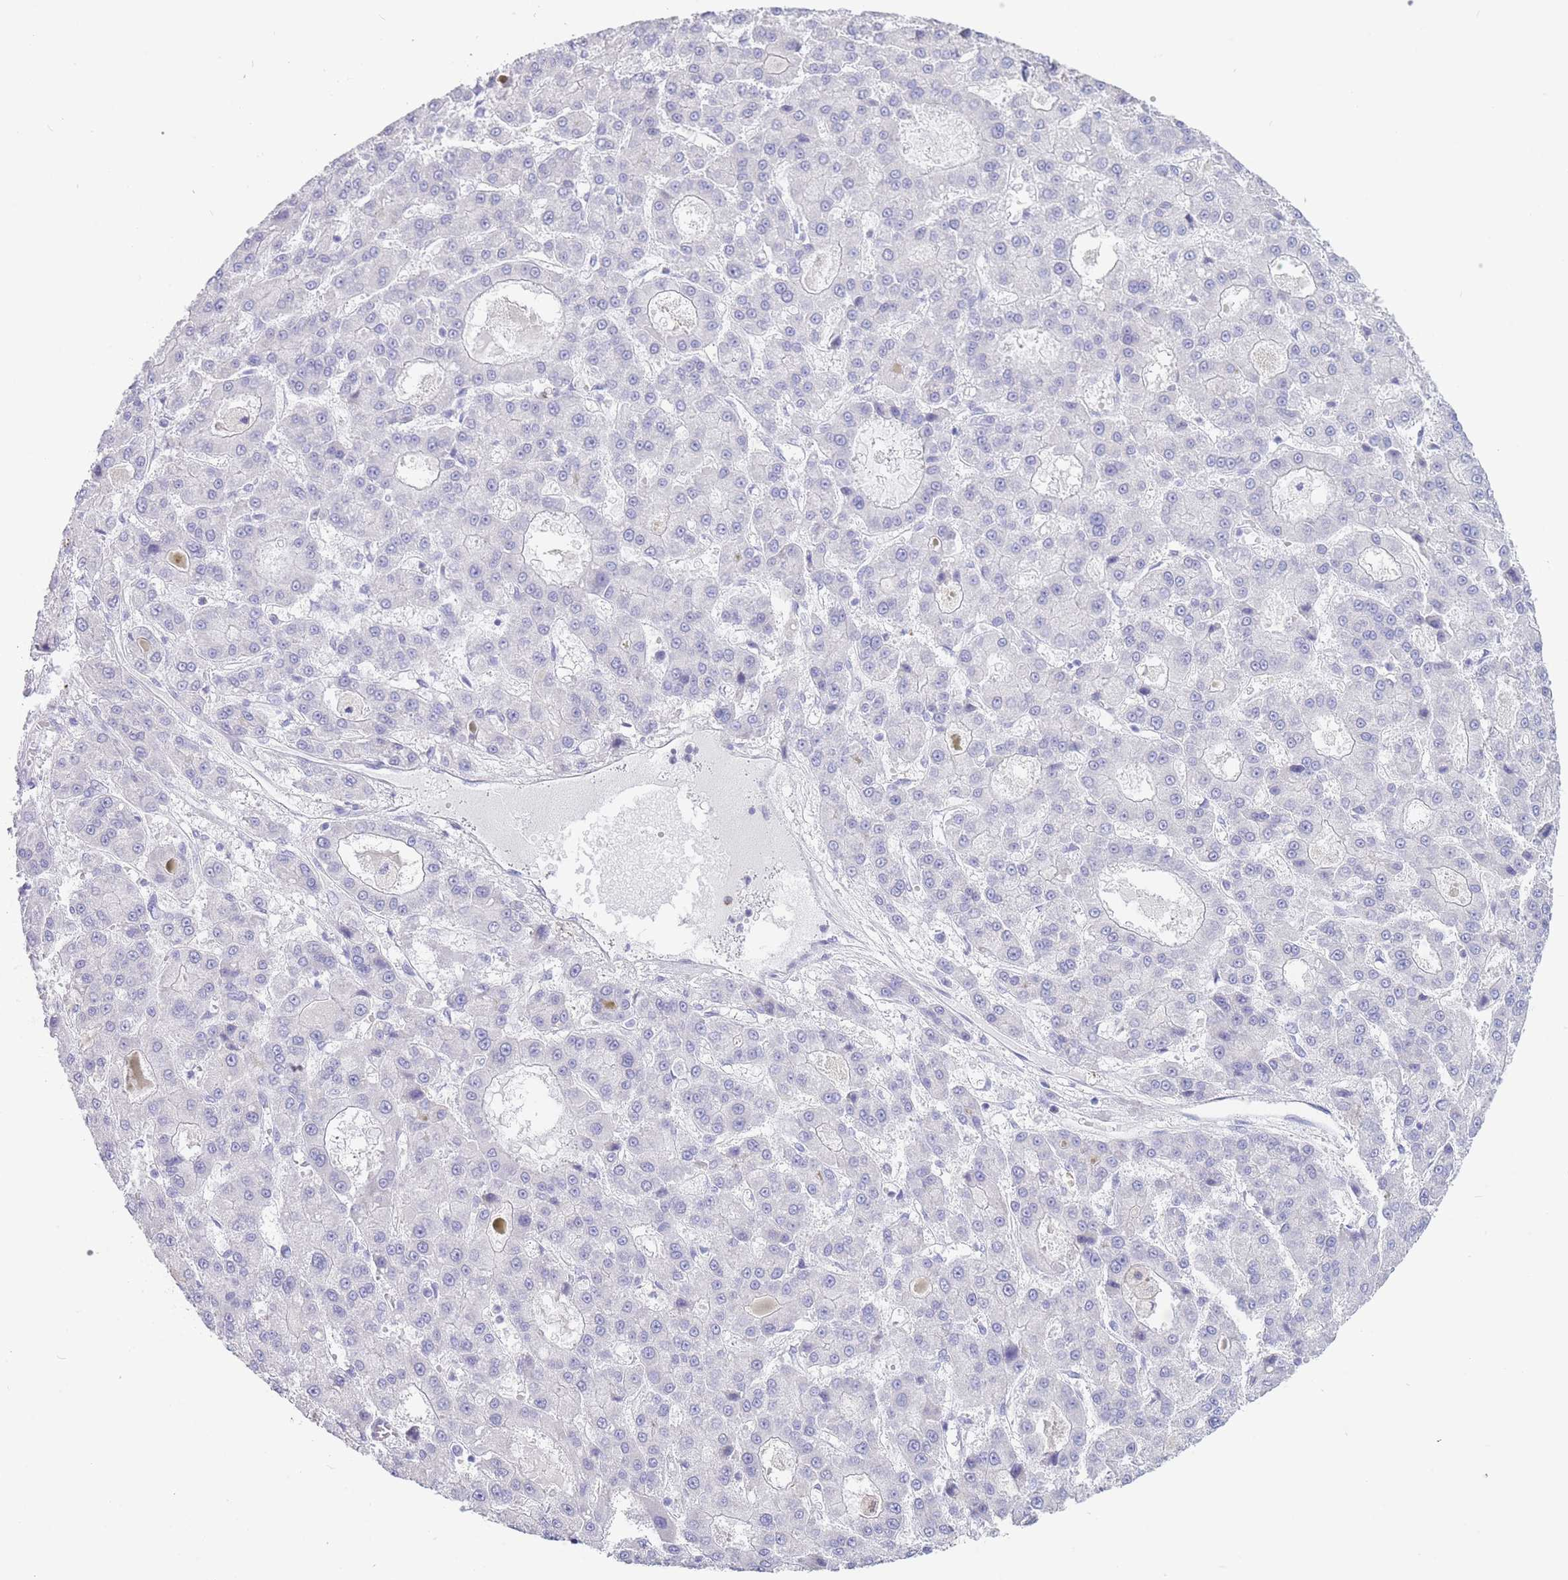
{"staining": {"intensity": "negative", "quantity": "none", "location": "none"}, "tissue": "liver cancer", "cell_type": "Tumor cells", "image_type": "cancer", "snomed": [{"axis": "morphology", "description": "Carcinoma, Hepatocellular, NOS"}, {"axis": "topography", "description": "Liver"}], "caption": "IHC micrograph of hepatocellular carcinoma (liver) stained for a protein (brown), which displays no expression in tumor cells. (Brightfield microscopy of DAB (3,3'-diaminobenzidine) immunohistochemistry (IHC) at high magnification).", "gene": "CD37", "patient": {"sex": "male", "age": 70}}